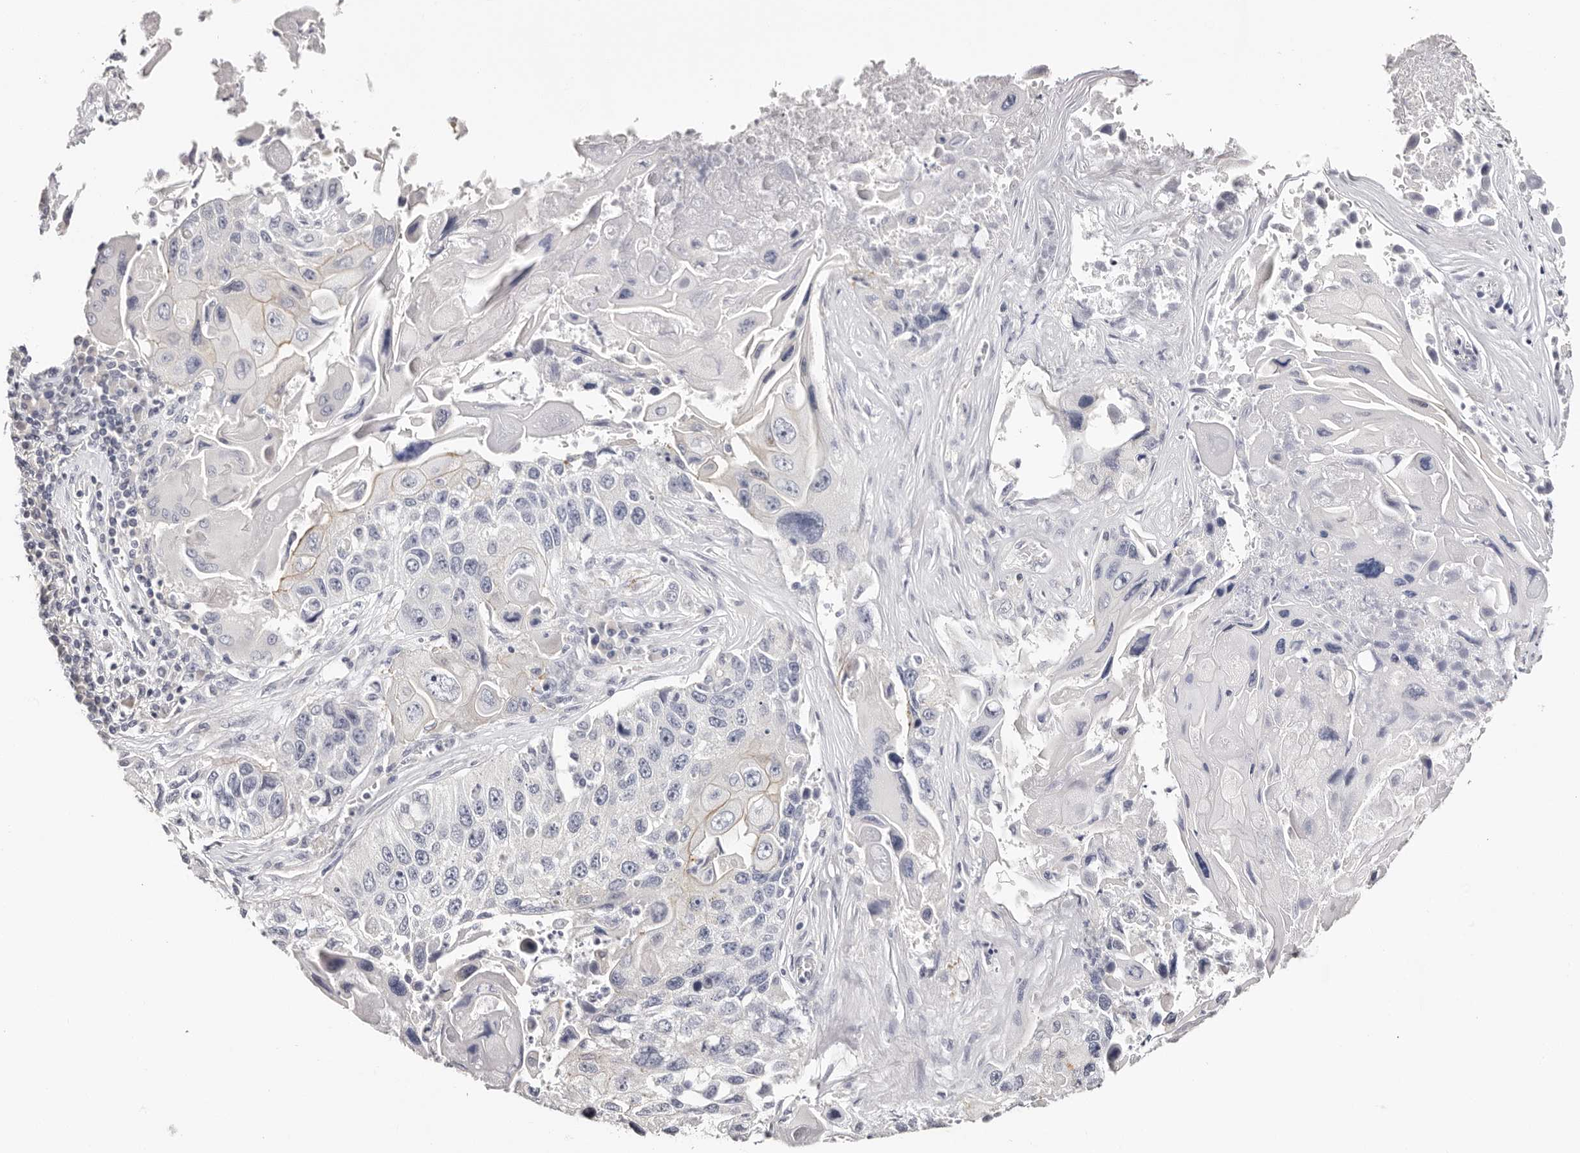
{"staining": {"intensity": "negative", "quantity": "none", "location": "none"}, "tissue": "lung cancer", "cell_type": "Tumor cells", "image_type": "cancer", "snomed": [{"axis": "morphology", "description": "Squamous cell carcinoma, NOS"}, {"axis": "topography", "description": "Lung"}], "caption": "Tumor cells show no significant positivity in lung cancer.", "gene": "ROM1", "patient": {"sex": "male", "age": 61}}